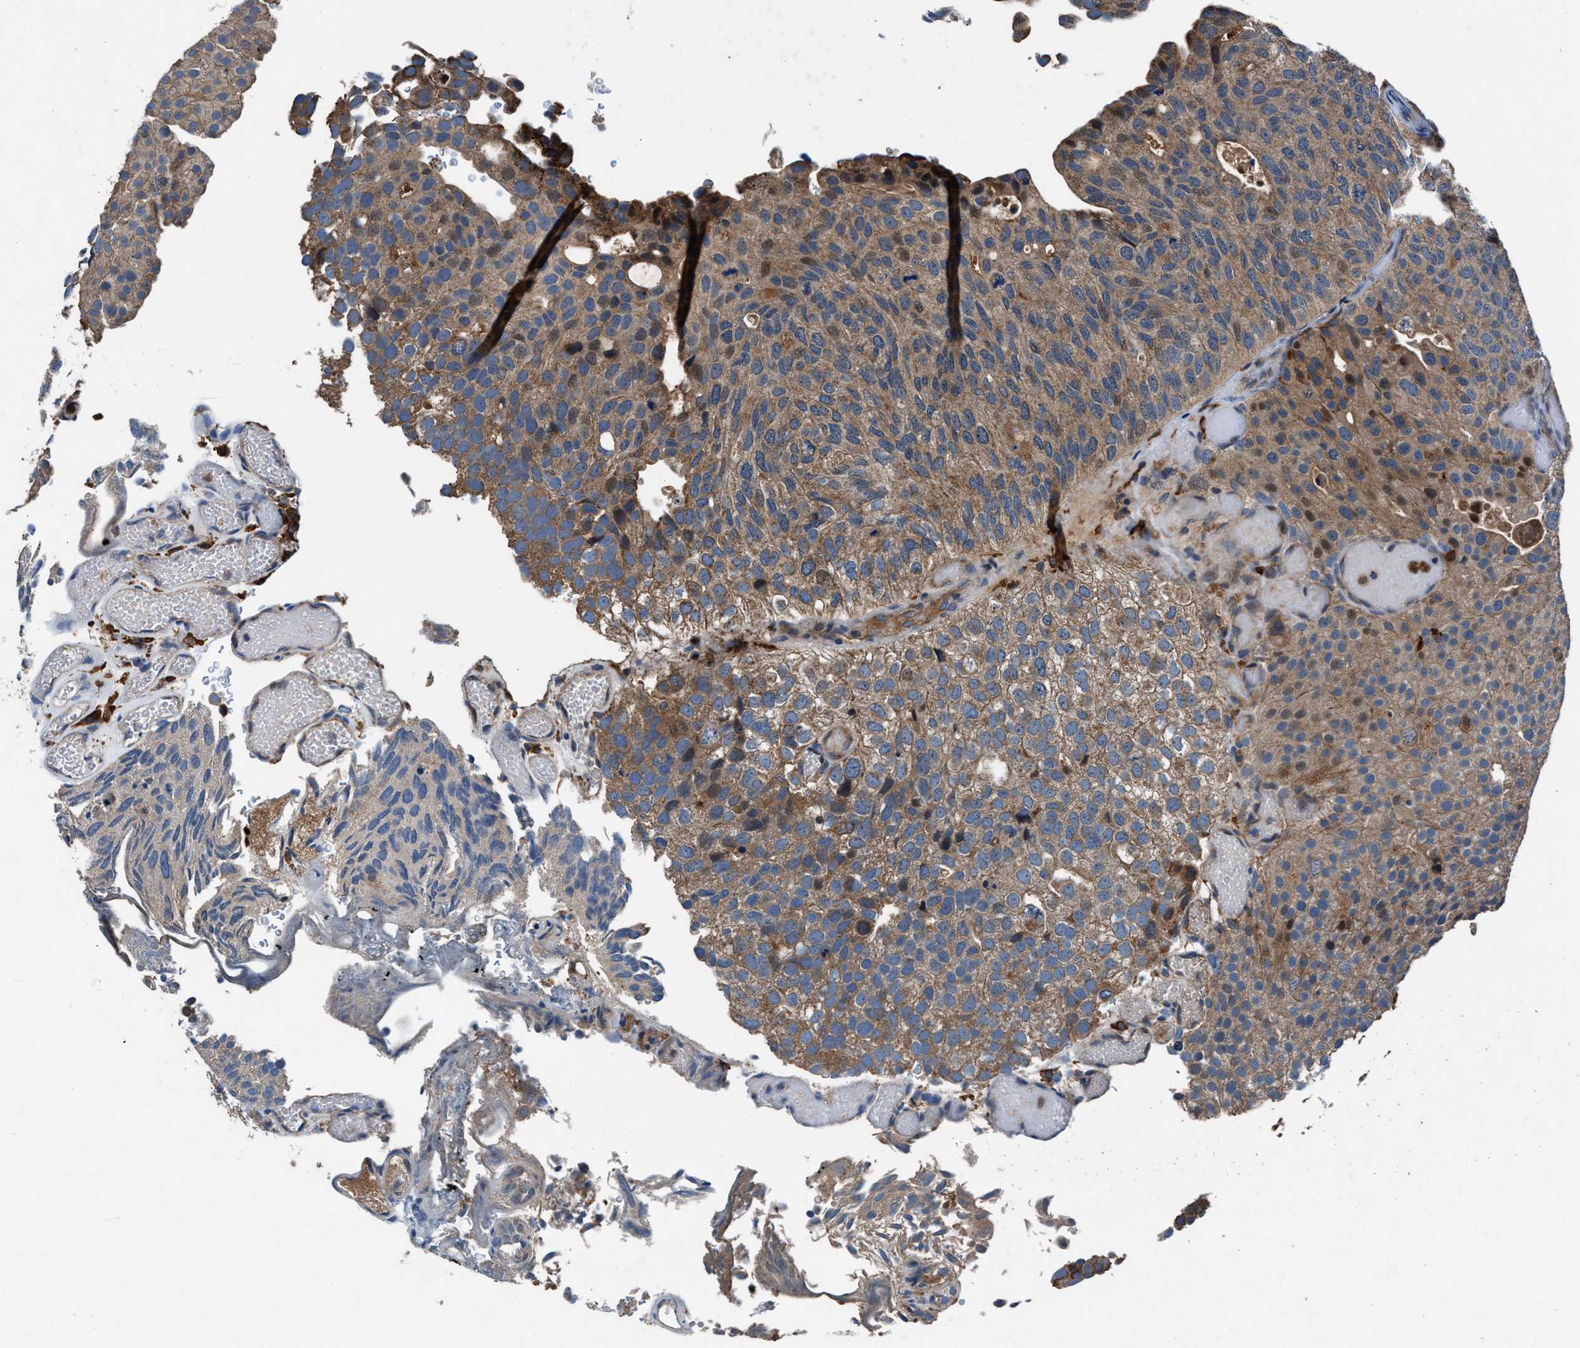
{"staining": {"intensity": "moderate", "quantity": ">75%", "location": "cytoplasmic/membranous"}, "tissue": "urothelial cancer", "cell_type": "Tumor cells", "image_type": "cancer", "snomed": [{"axis": "morphology", "description": "Urothelial carcinoma, Low grade"}, {"axis": "topography", "description": "Urinary bladder"}], "caption": "High-magnification brightfield microscopy of urothelial cancer stained with DAB (3,3'-diaminobenzidine) (brown) and counterstained with hematoxylin (blue). tumor cells exhibit moderate cytoplasmic/membranous staining is identified in approximately>75% of cells.", "gene": "FAM221A", "patient": {"sex": "male", "age": 78}}